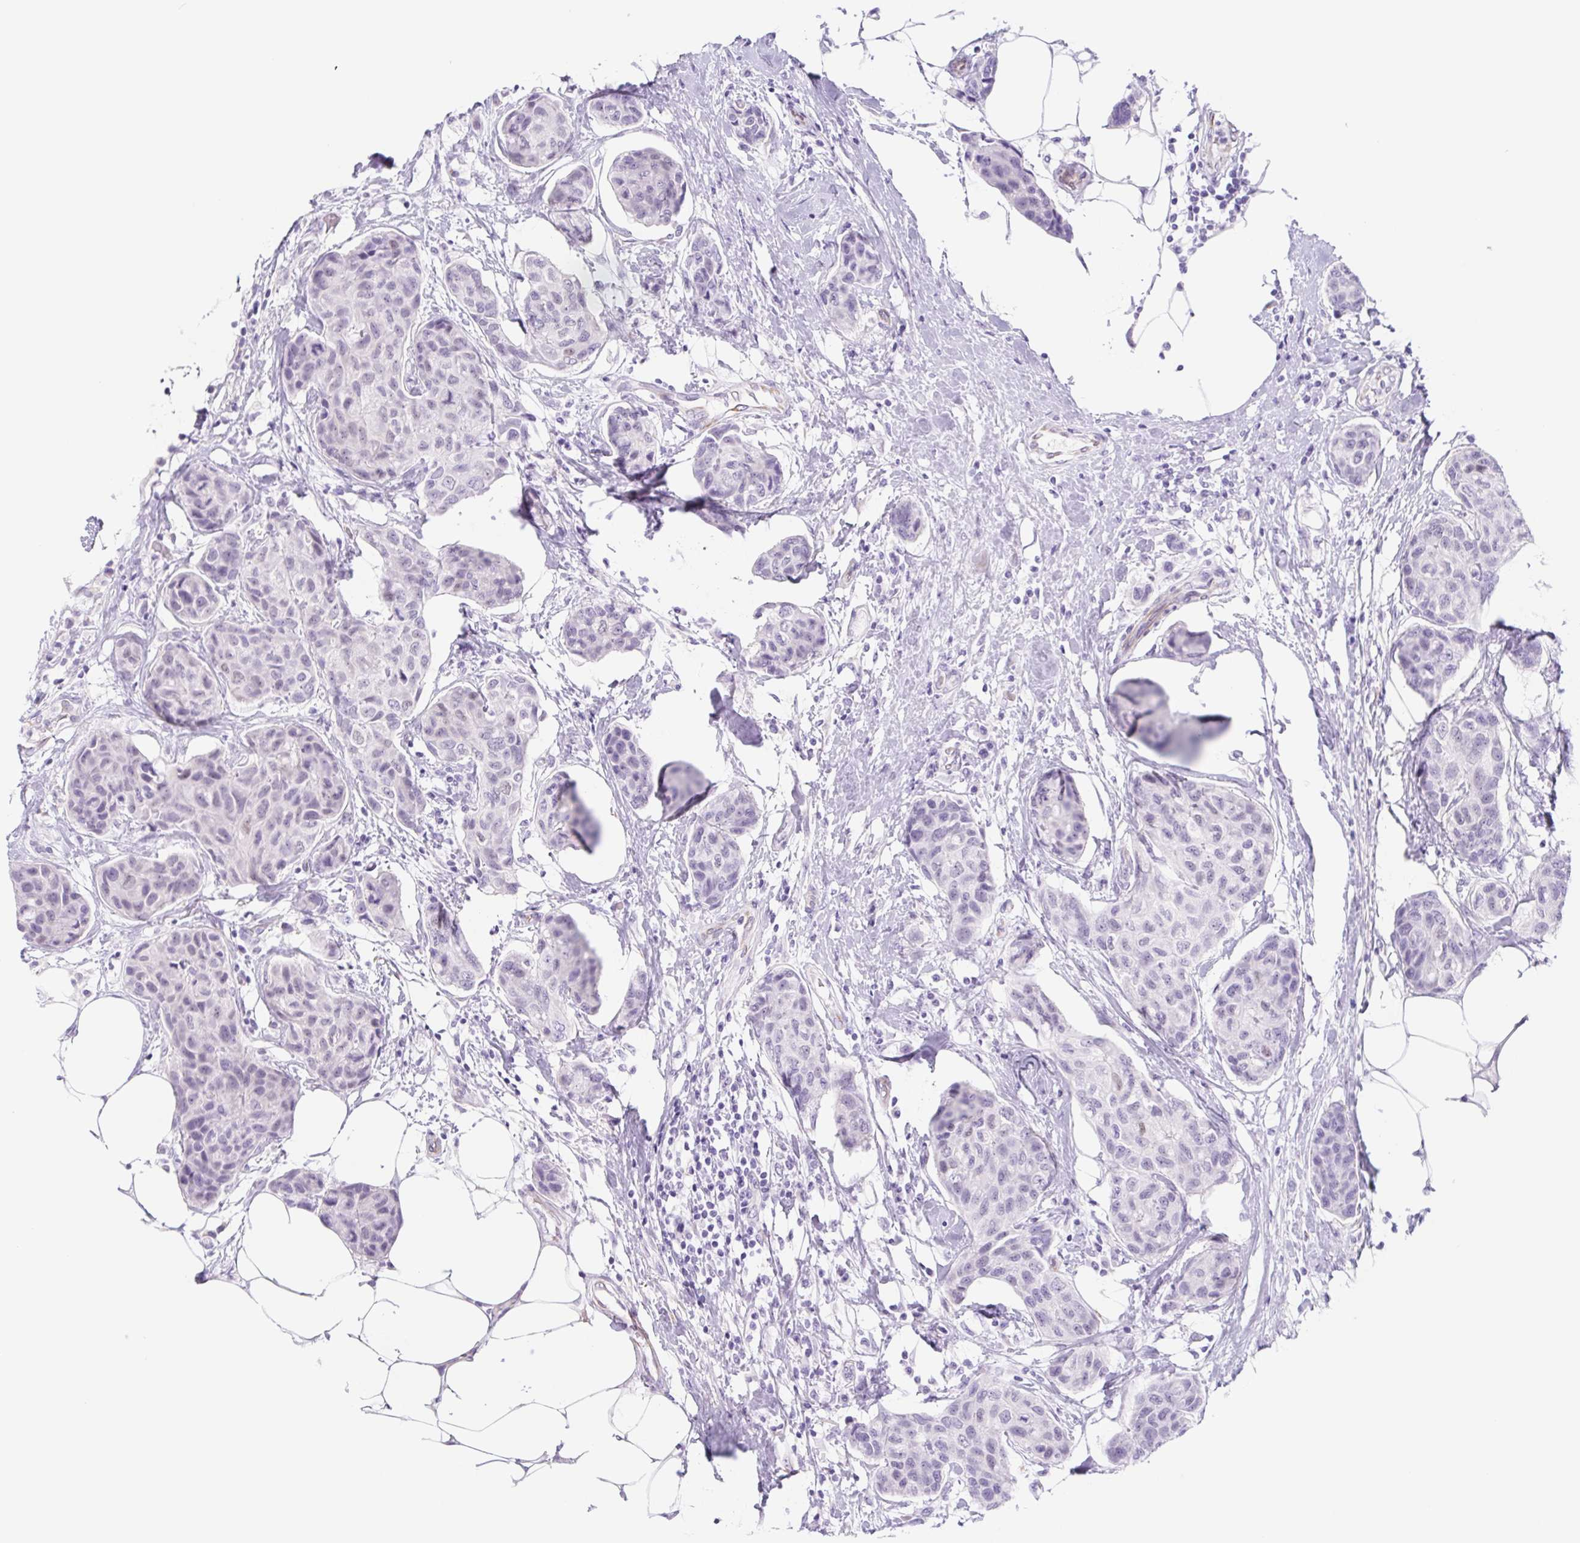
{"staining": {"intensity": "negative", "quantity": "none", "location": "none"}, "tissue": "breast cancer", "cell_type": "Tumor cells", "image_type": "cancer", "snomed": [{"axis": "morphology", "description": "Duct carcinoma"}, {"axis": "topography", "description": "Breast"}], "caption": "This is an immunohistochemistry (IHC) photomicrograph of human invasive ductal carcinoma (breast). There is no positivity in tumor cells.", "gene": "CYP21A2", "patient": {"sex": "female", "age": 80}}